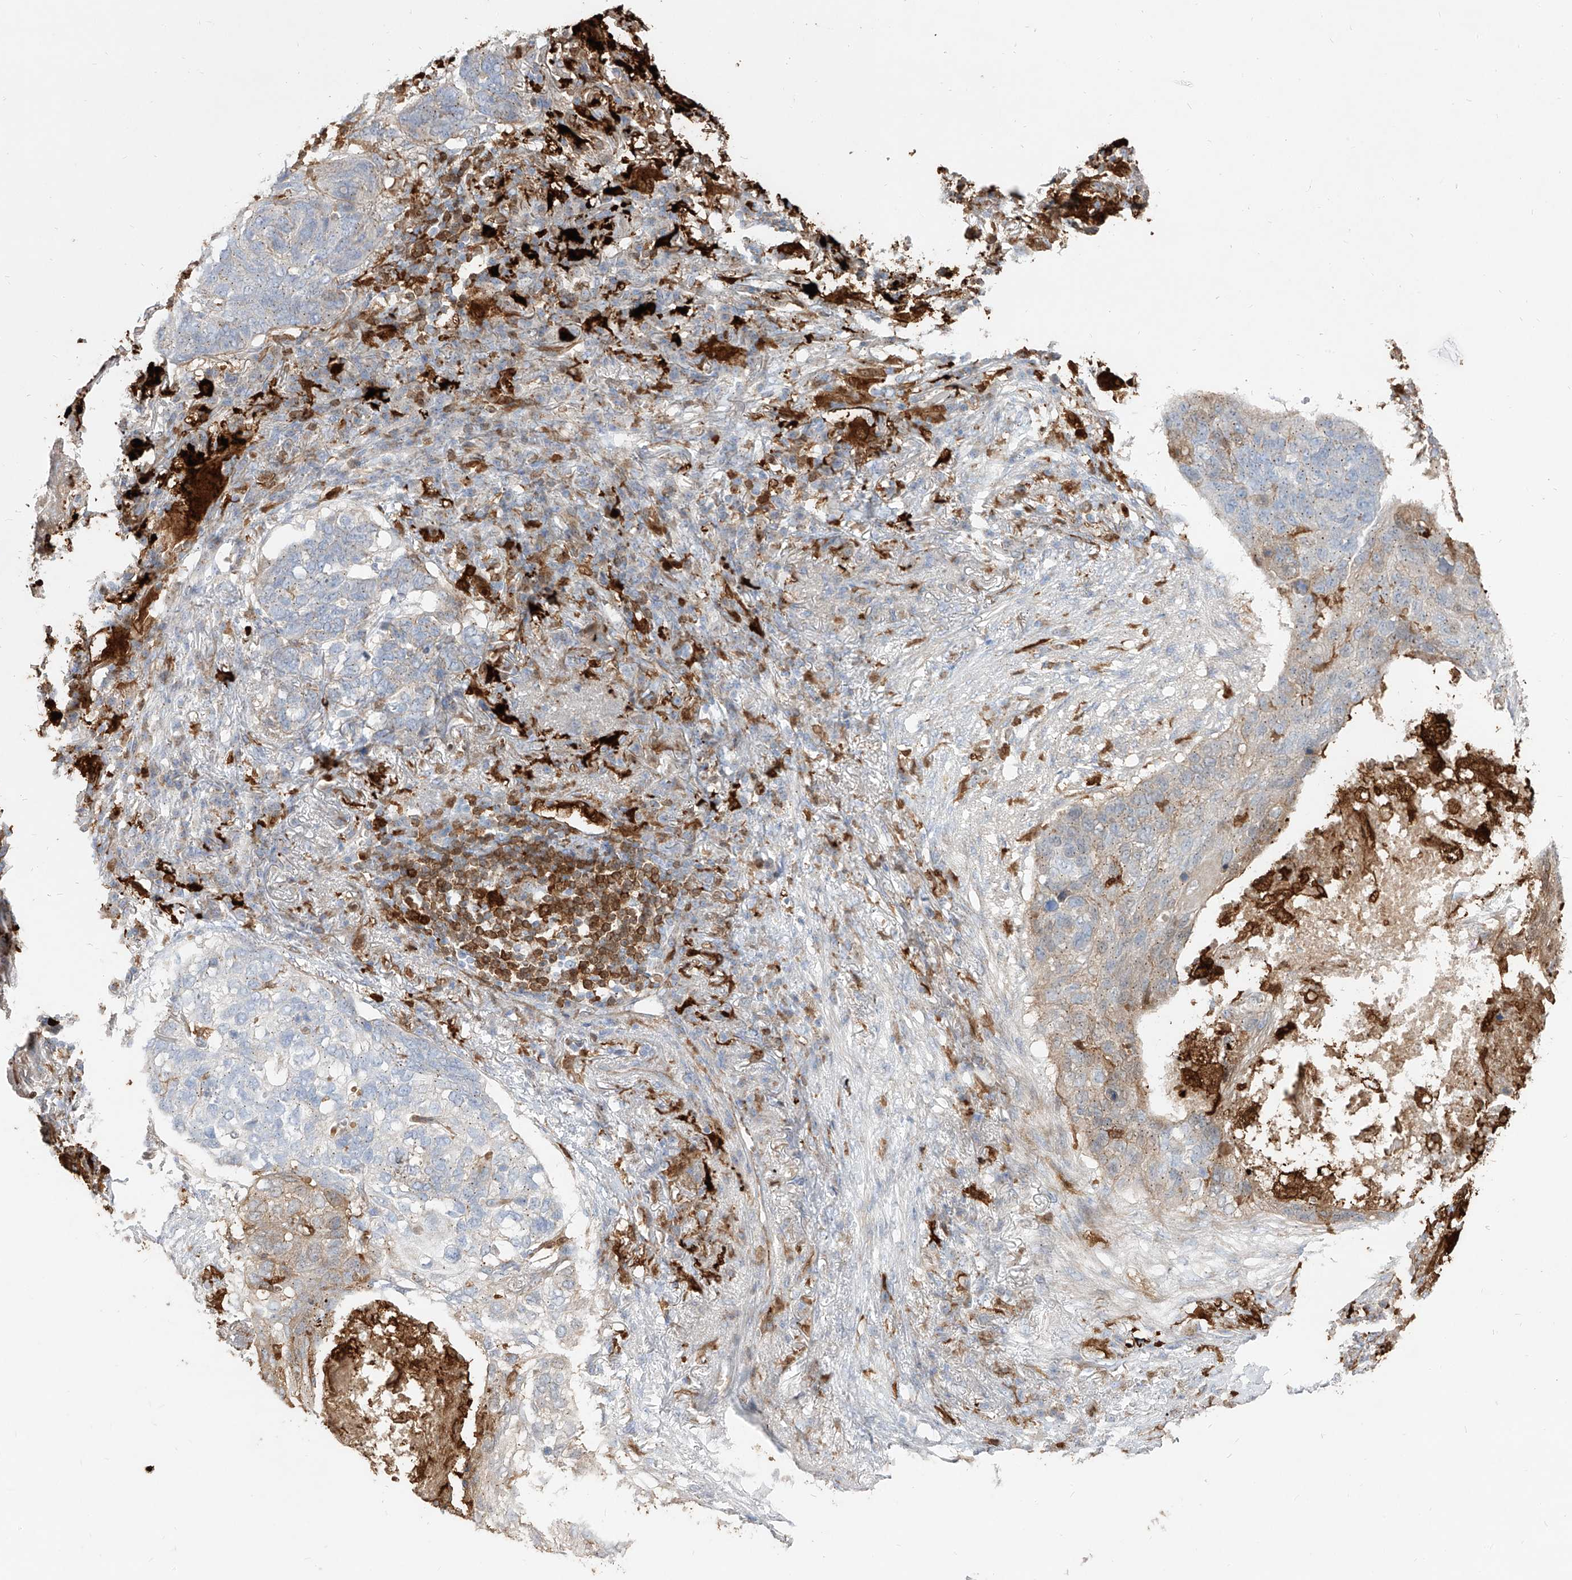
{"staining": {"intensity": "weak", "quantity": "<25%", "location": "cytoplasmic/membranous"}, "tissue": "lung cancer", "cell_type": "Tumor cells", "image_type": "cancer", "snomed": [{"axis": "morphology", "description": "Squamous cell carcinoma, NOS"}, {"axis": "topography", "description": "Lung"}], "caption": "A micrograph of lung cancer (squamous cell carcinoma) stained for a protein demonstrates no brown staining in tumor cells. (Stains: DAB (3,3'-diaminobenzidine) immunohistochemistry with hematoxylin counter stain, Microscopy: brightfield microscopy at high magnification).", "gene": "KYNU", "patient": {"sex": "female", "age": 63}}